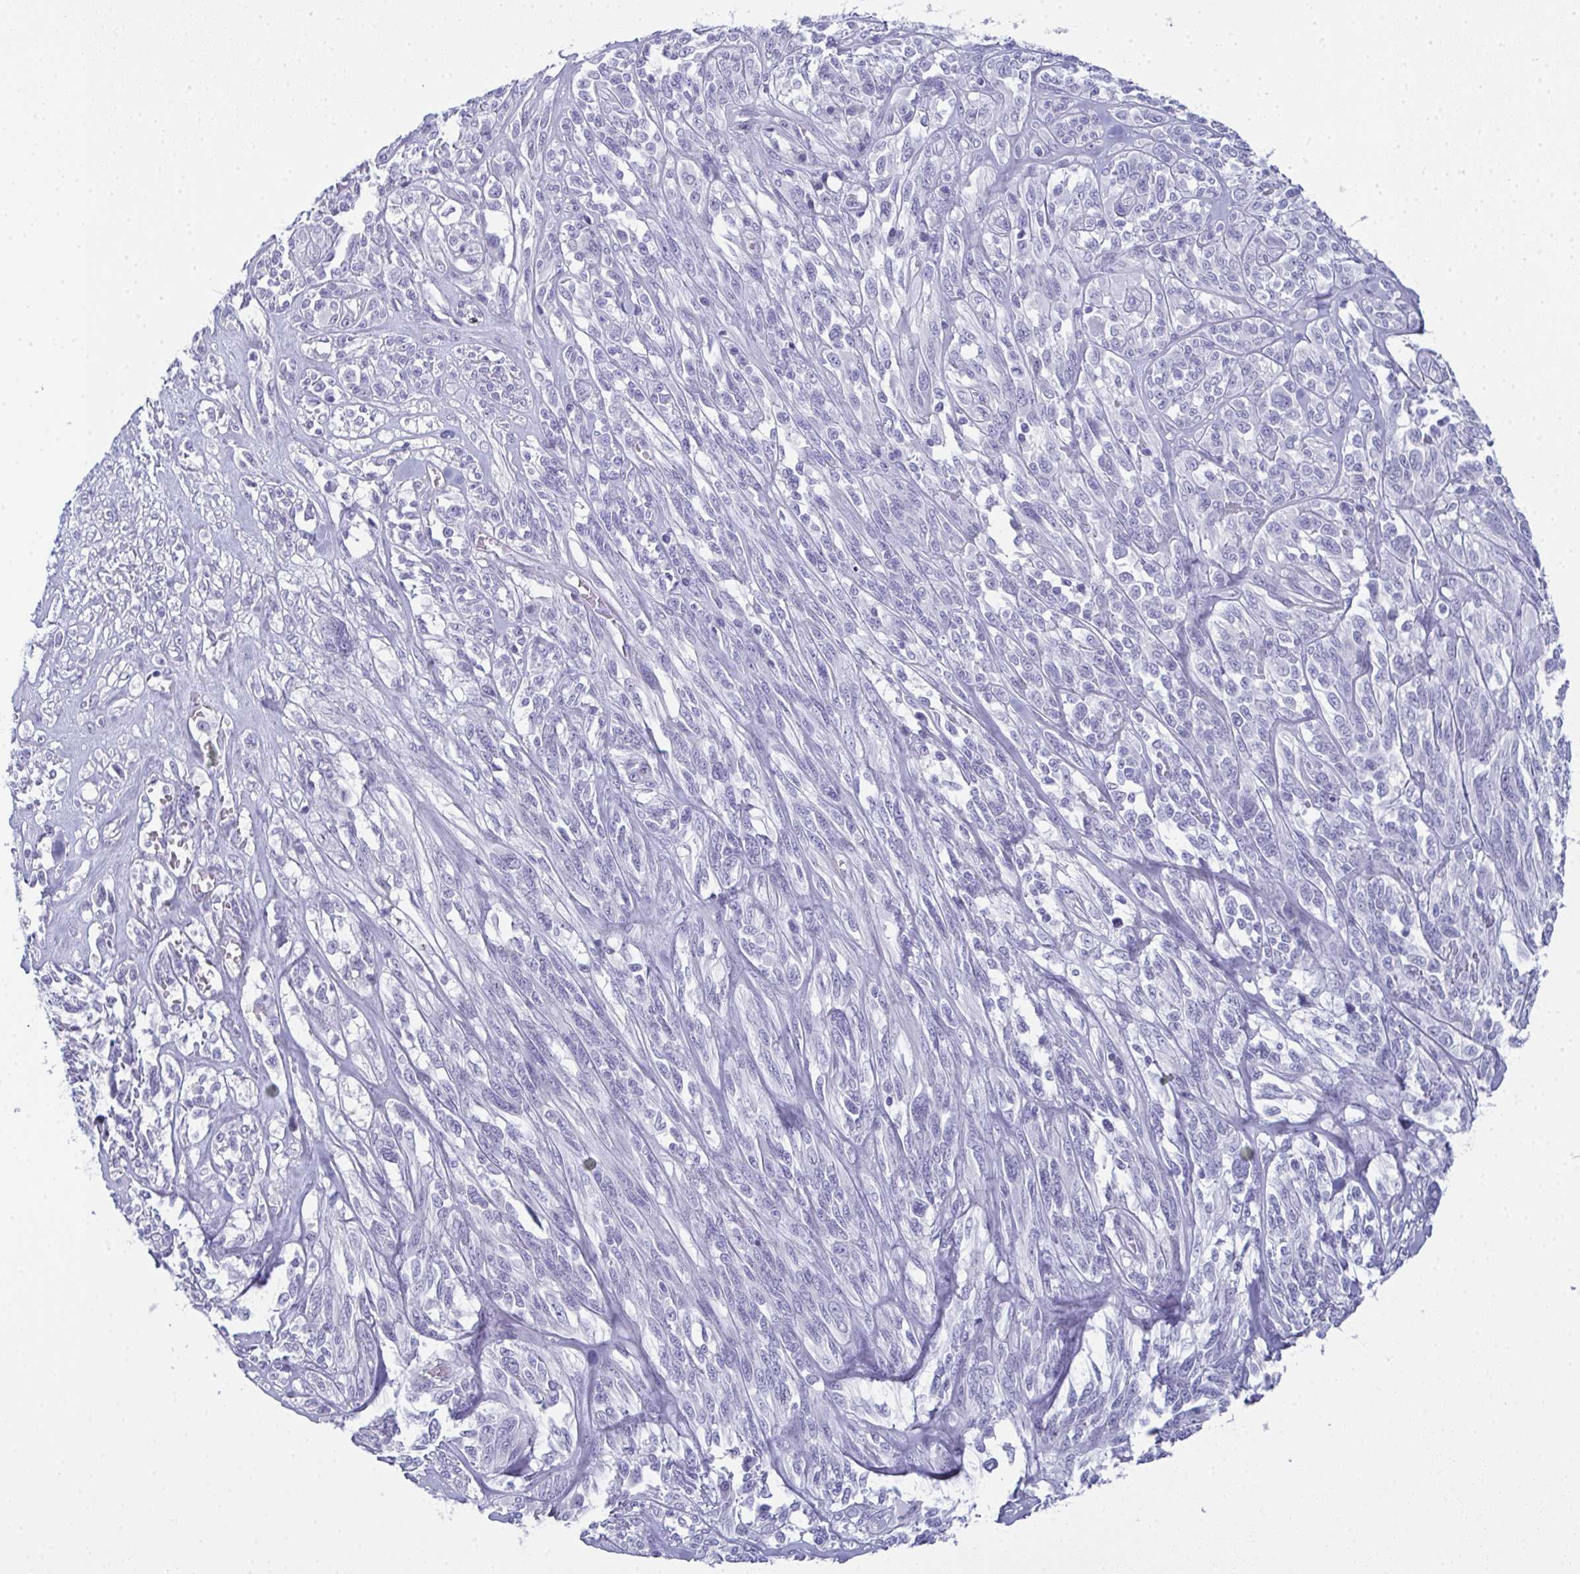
{"staining": {"intensity": "negative", "quantity": "none", "location": "none"}, "tissue": "melanoma", "cell_type": "Tumor cells", "image_type": "cancer", "snomed": [{"axis": "morphology", "description": "Malignant melanoma, NOS"}, {"axis": "topography", "description": "Skin"}], "caption": "This is an immunohistochemistry photomicrograph of human melanoma. There is no positivity in tumor cells.", "gene": "SLC36A2", "patient": {"sex": "female", "age": 91}}